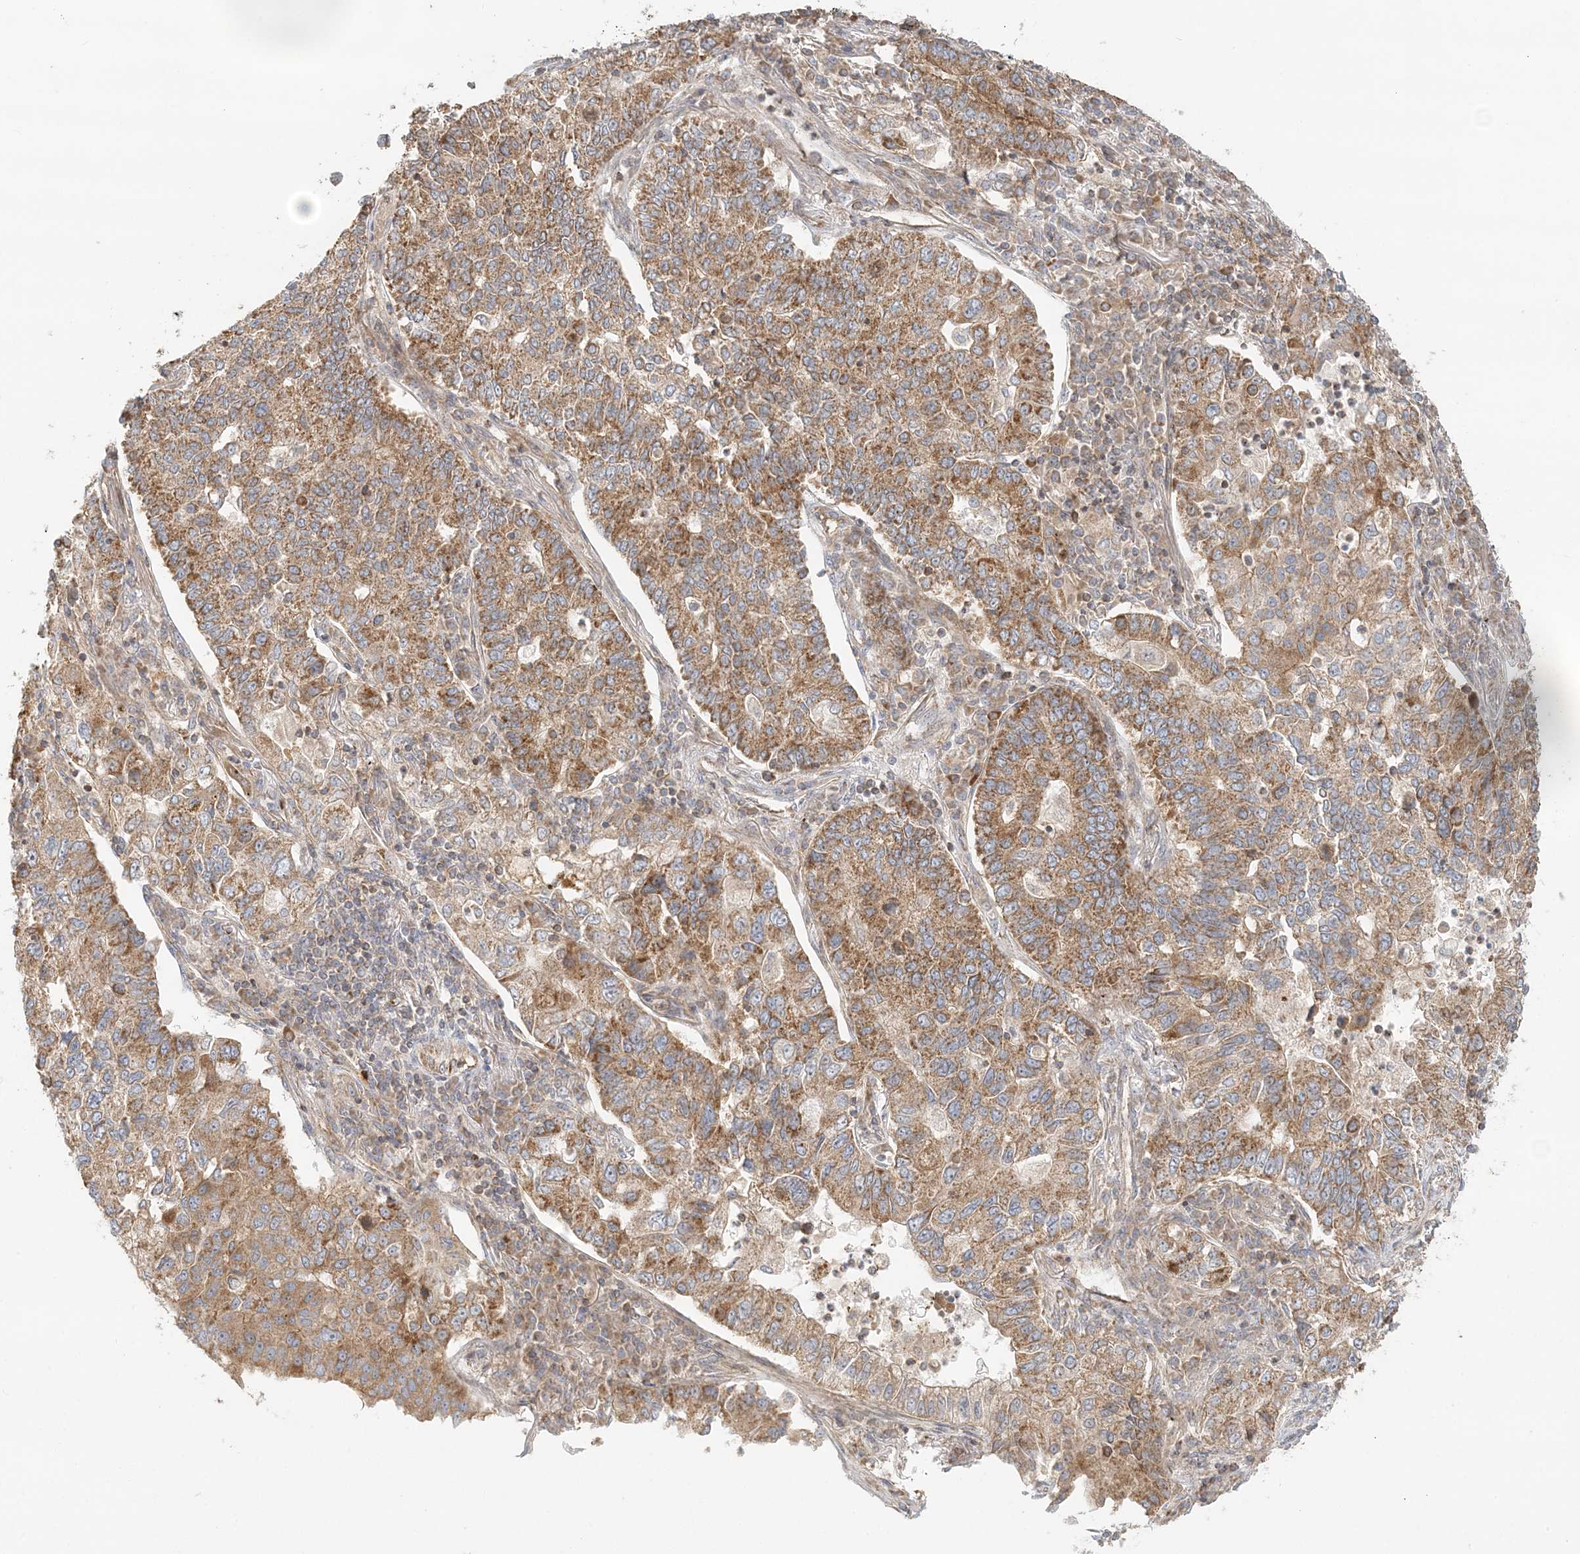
{"staining": {"intensity": "moderate", "quantity": ">75%", "location": "cytoplasmic/membranous"}, "tissue": "lung cancer", "cell_type": "Tumor cells", "image_type": "cancer", "snomed": [{"axis": "morphology", "description": "Adenocarcinoma, NOS"}, {"axis": "topography", "description": "Lung"}], "caption": "Immunohistochemistry (IHC) histopathology image of neoplastic tissue: human adenocarcinoma (lung) stained using immunohistochemistry shows medium levels of moderate protein expression localized specifically in the cytoplasmic/membranous of tumor cells, appearing as a cytoplasmic/membranous brown color.", "gene": "KIAA0232", "patient": {"sex": "male", "age": 49}}